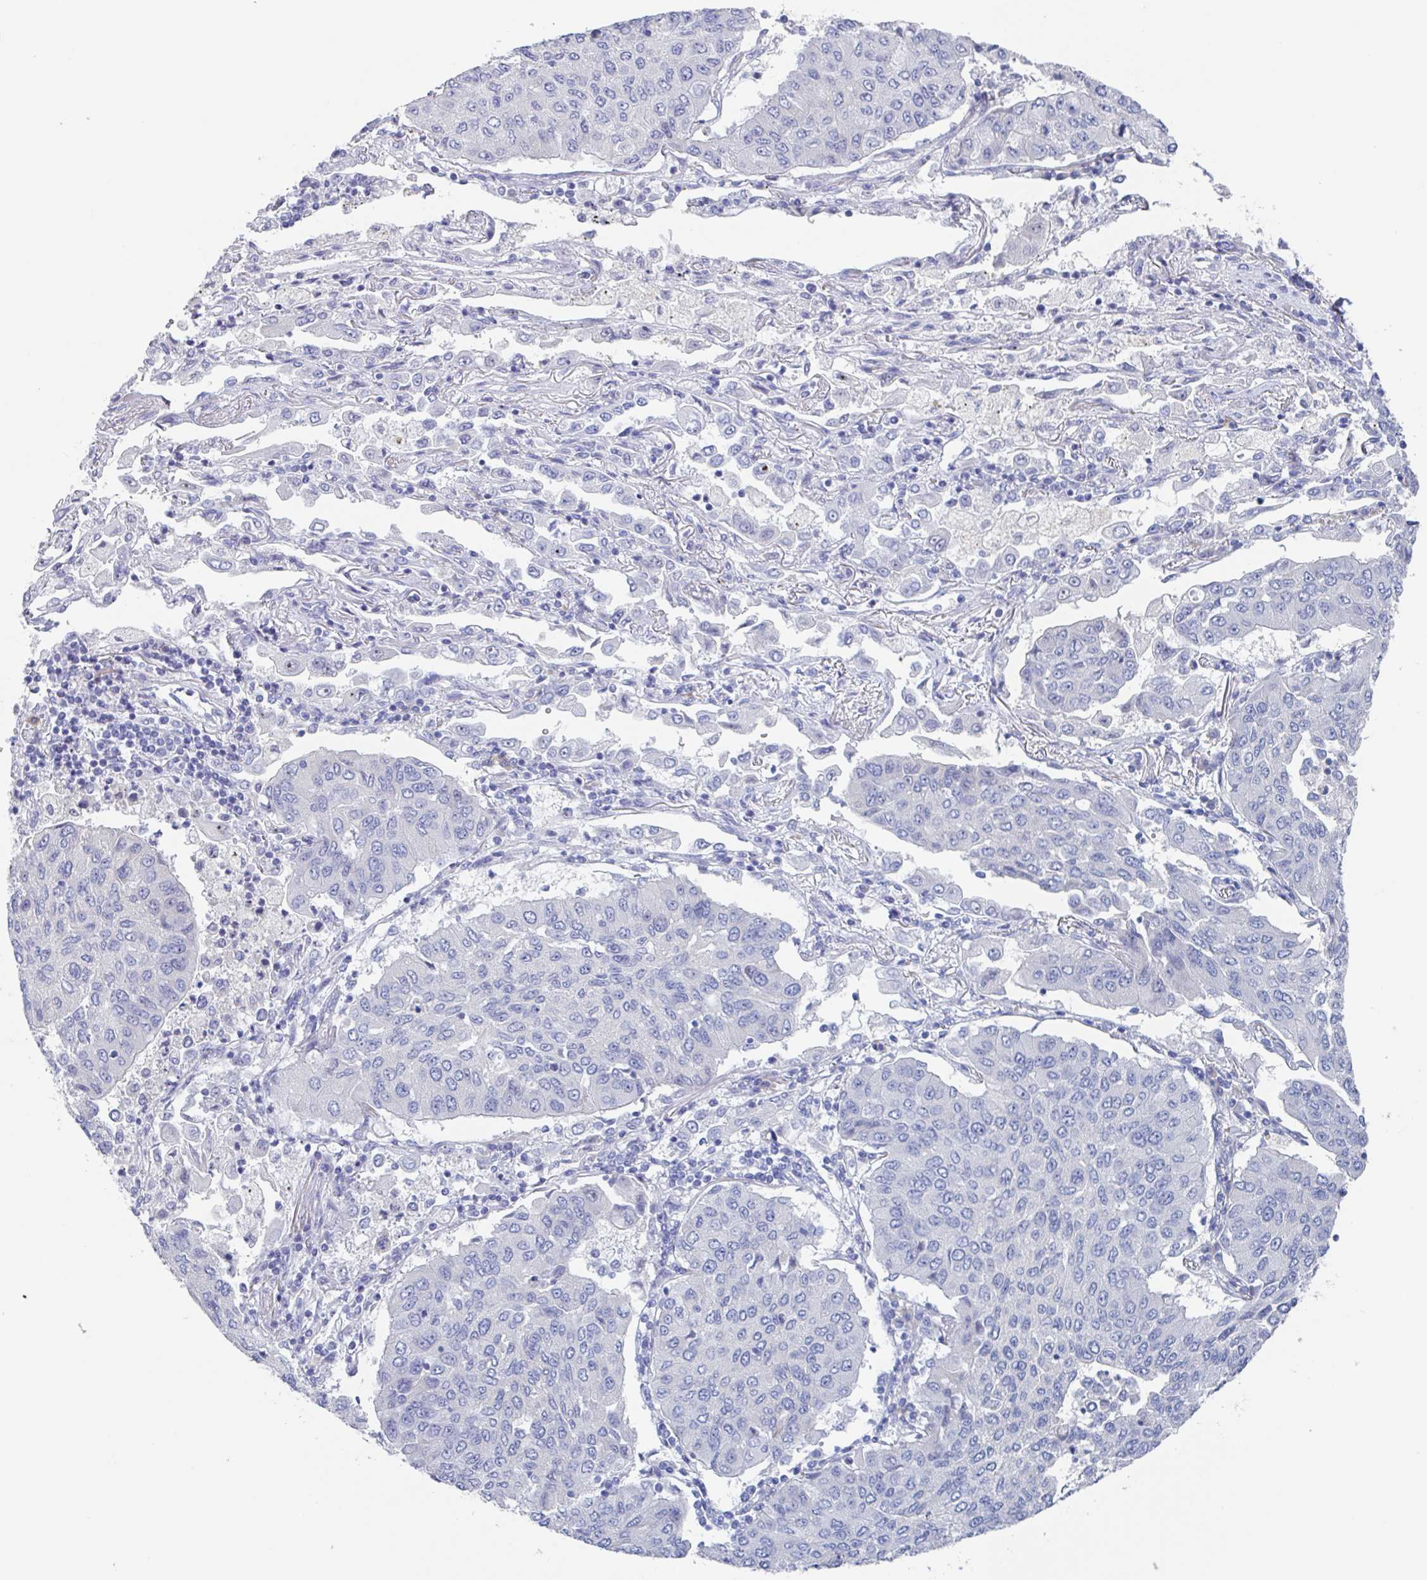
{"staining": {"intensity": "negative", "quantity": "none", "location": "none"}, "tissue": "lung cancer", "cell_type": "Tumor cells", "image_type": "cancer", "snomed": [{"axis": "morphology", "description": "Squamous cell carcinoma, NOS"}, {"axis": "topography", "description": "Lung"}], "caption": "Lung cancer stained for a protein using immunohistochemistry (IHC) exhibits no staining tumor cells.", "gene": "NOXRED1", "patient": {"sex": "male", "age": 74}}